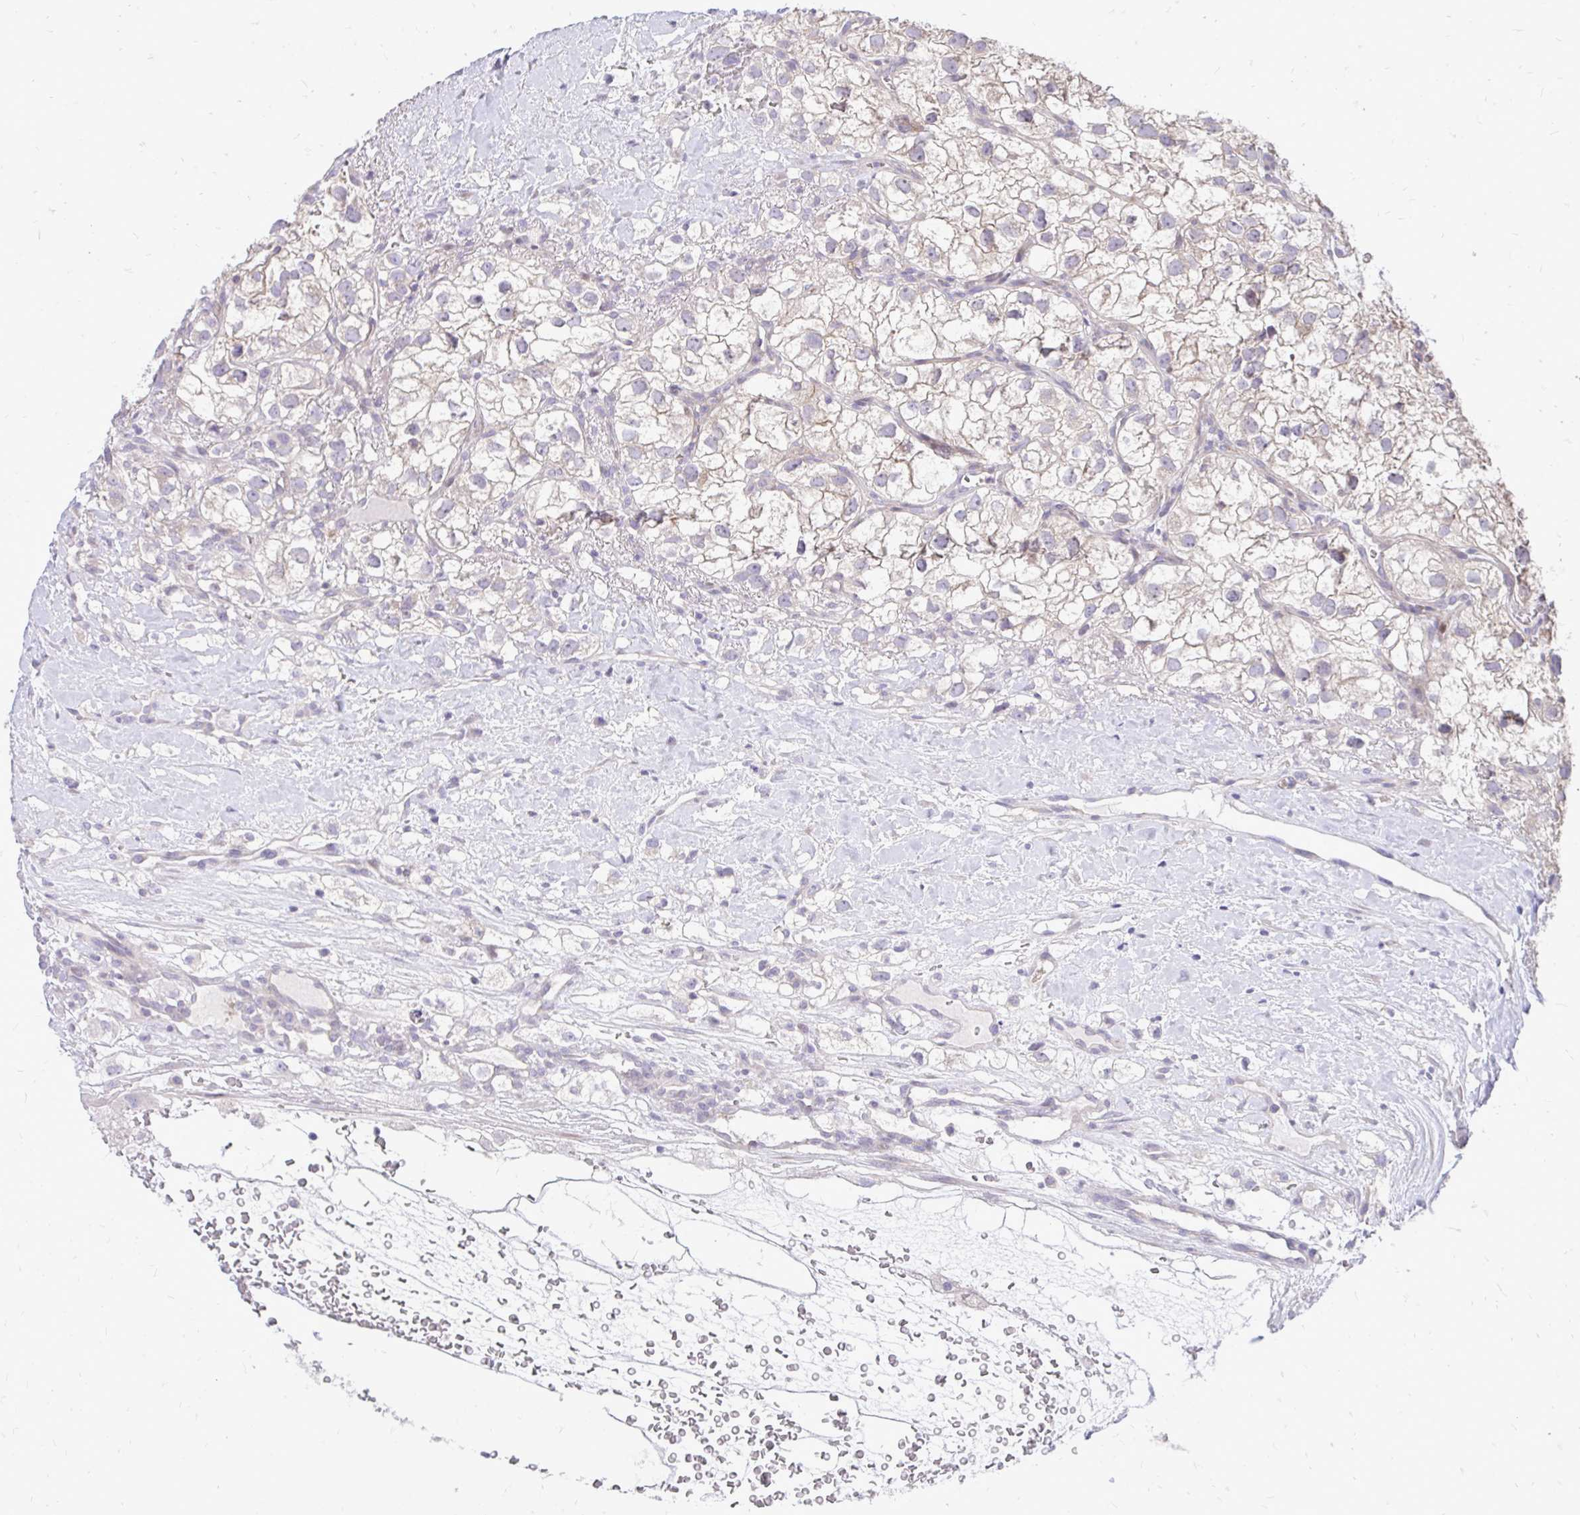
{"staining": {"intensity": "weak", "quantity": "25%-75%", "location": "cytoplasmic/membranous"}, "tissue": "renal cancer", "cell_type": "Tumor cells", "image_type": "cancer", "snomed": [{"axis": "morphology", "description": "Adenocarcinoma, NOS"}, {"axis": "topography", "description": "Kidney"}], "caption": "High-magnification brightfield microscopy of renal cancer (adenocarcinoma) stained with DAB (brown) and counterstained with hematoxylin (blue). tumor cells exhibit weak cytoplasmic/membranous positivity is identified in approximately25%-75% of cells.", "gene": "OR8D1", "patient": {"sex": "male", "age": 59}}